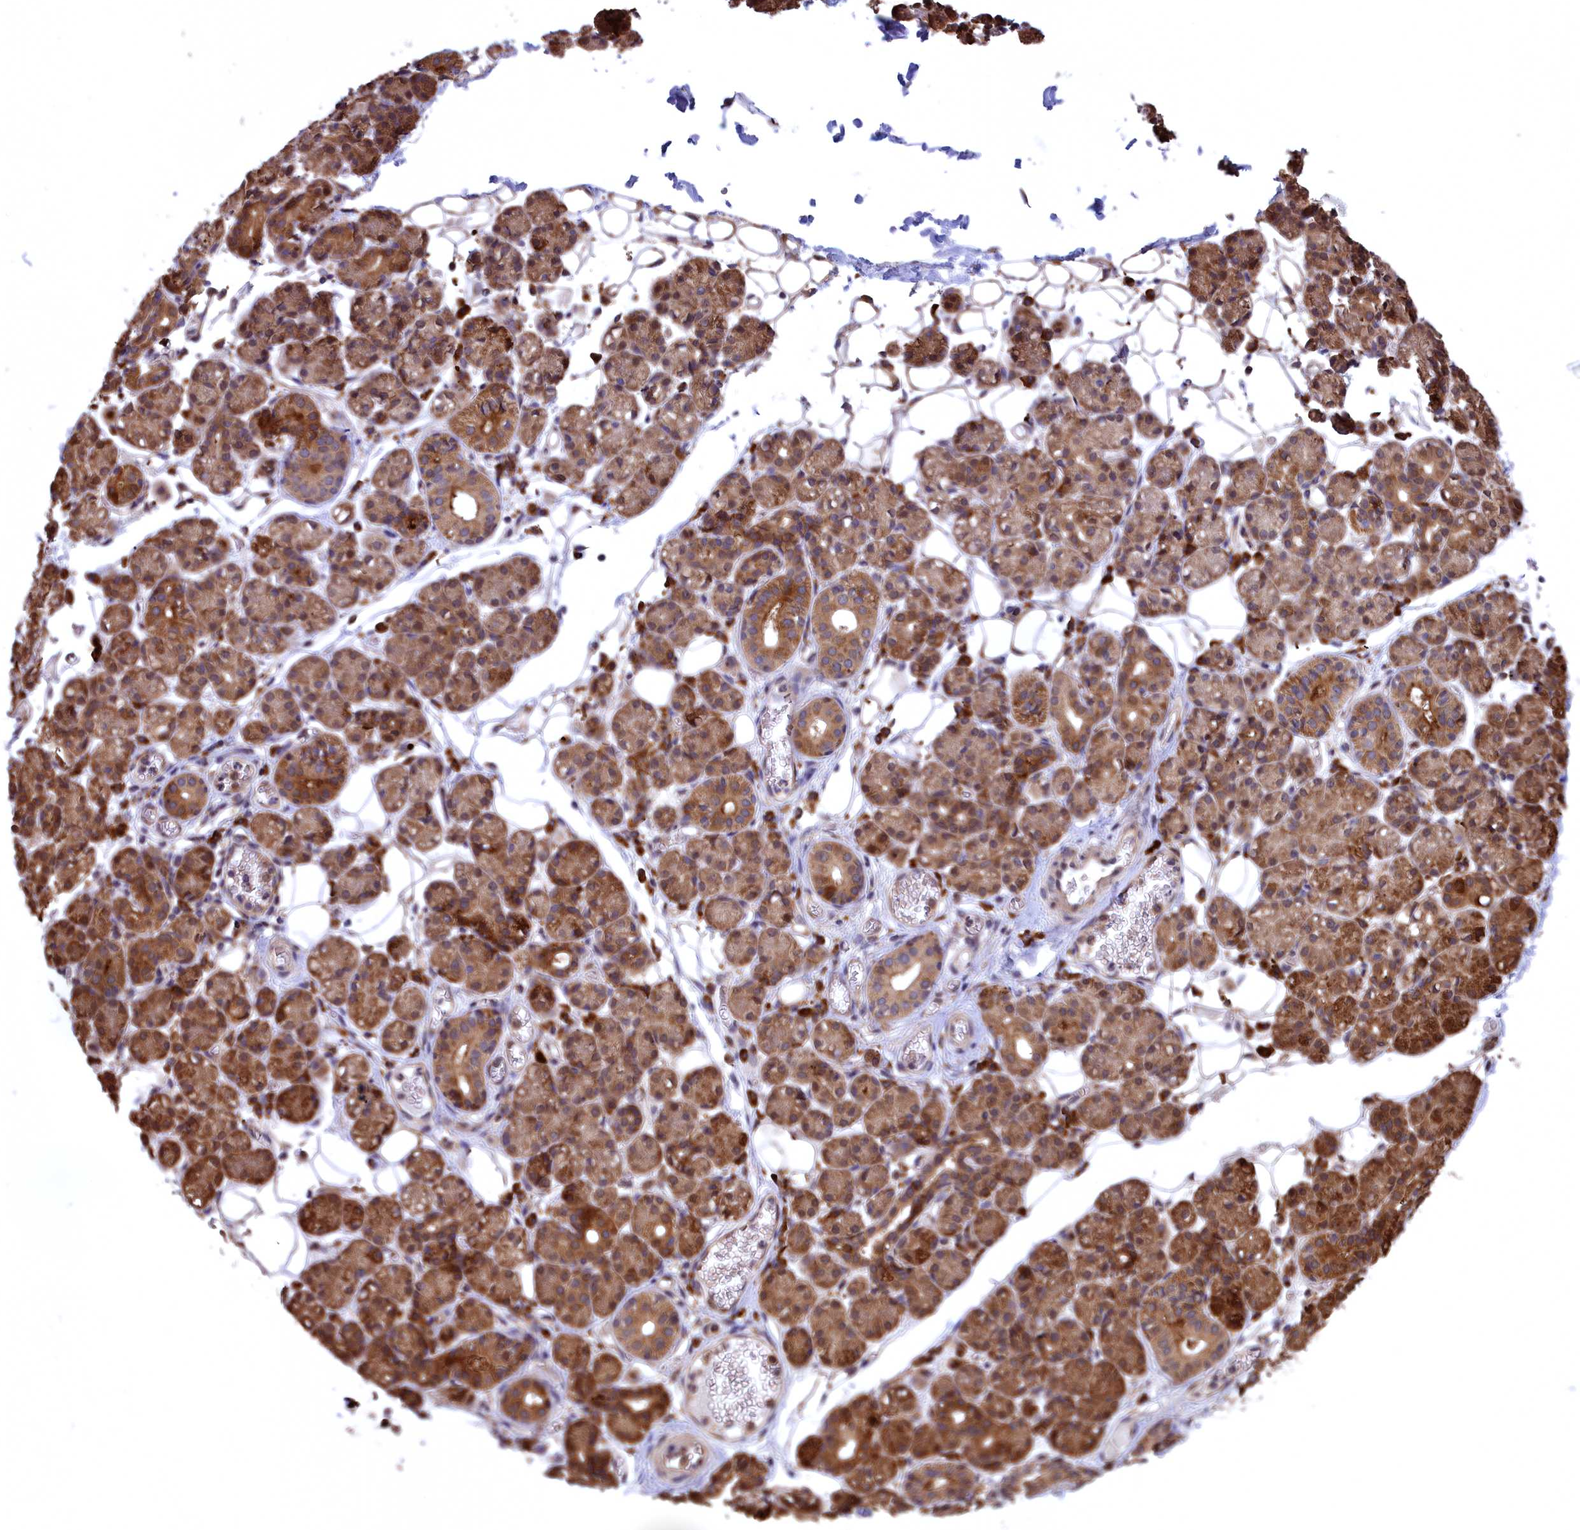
{"staining": {"intensity": "moderate", "quantity": ">75%", "location": "cytoplasmic/membranous"}, "tissue": "salivary gland", "cell_type": "Glandular cells", "image_type": "normal", "snomed": [{"axis": "morphology", "description": "Normal tissue, NOS"}, {"axis": "topography", "description": "Salivary gland"}], "caption": "Brown immunohistochemical staining in benign salivary gland demonstrates moderate cytoplasmic/membranous positivity in about >75% of glandular cells.", "gene": "PLA2G4C", "patient": {"sex": "male", "age": 63}}